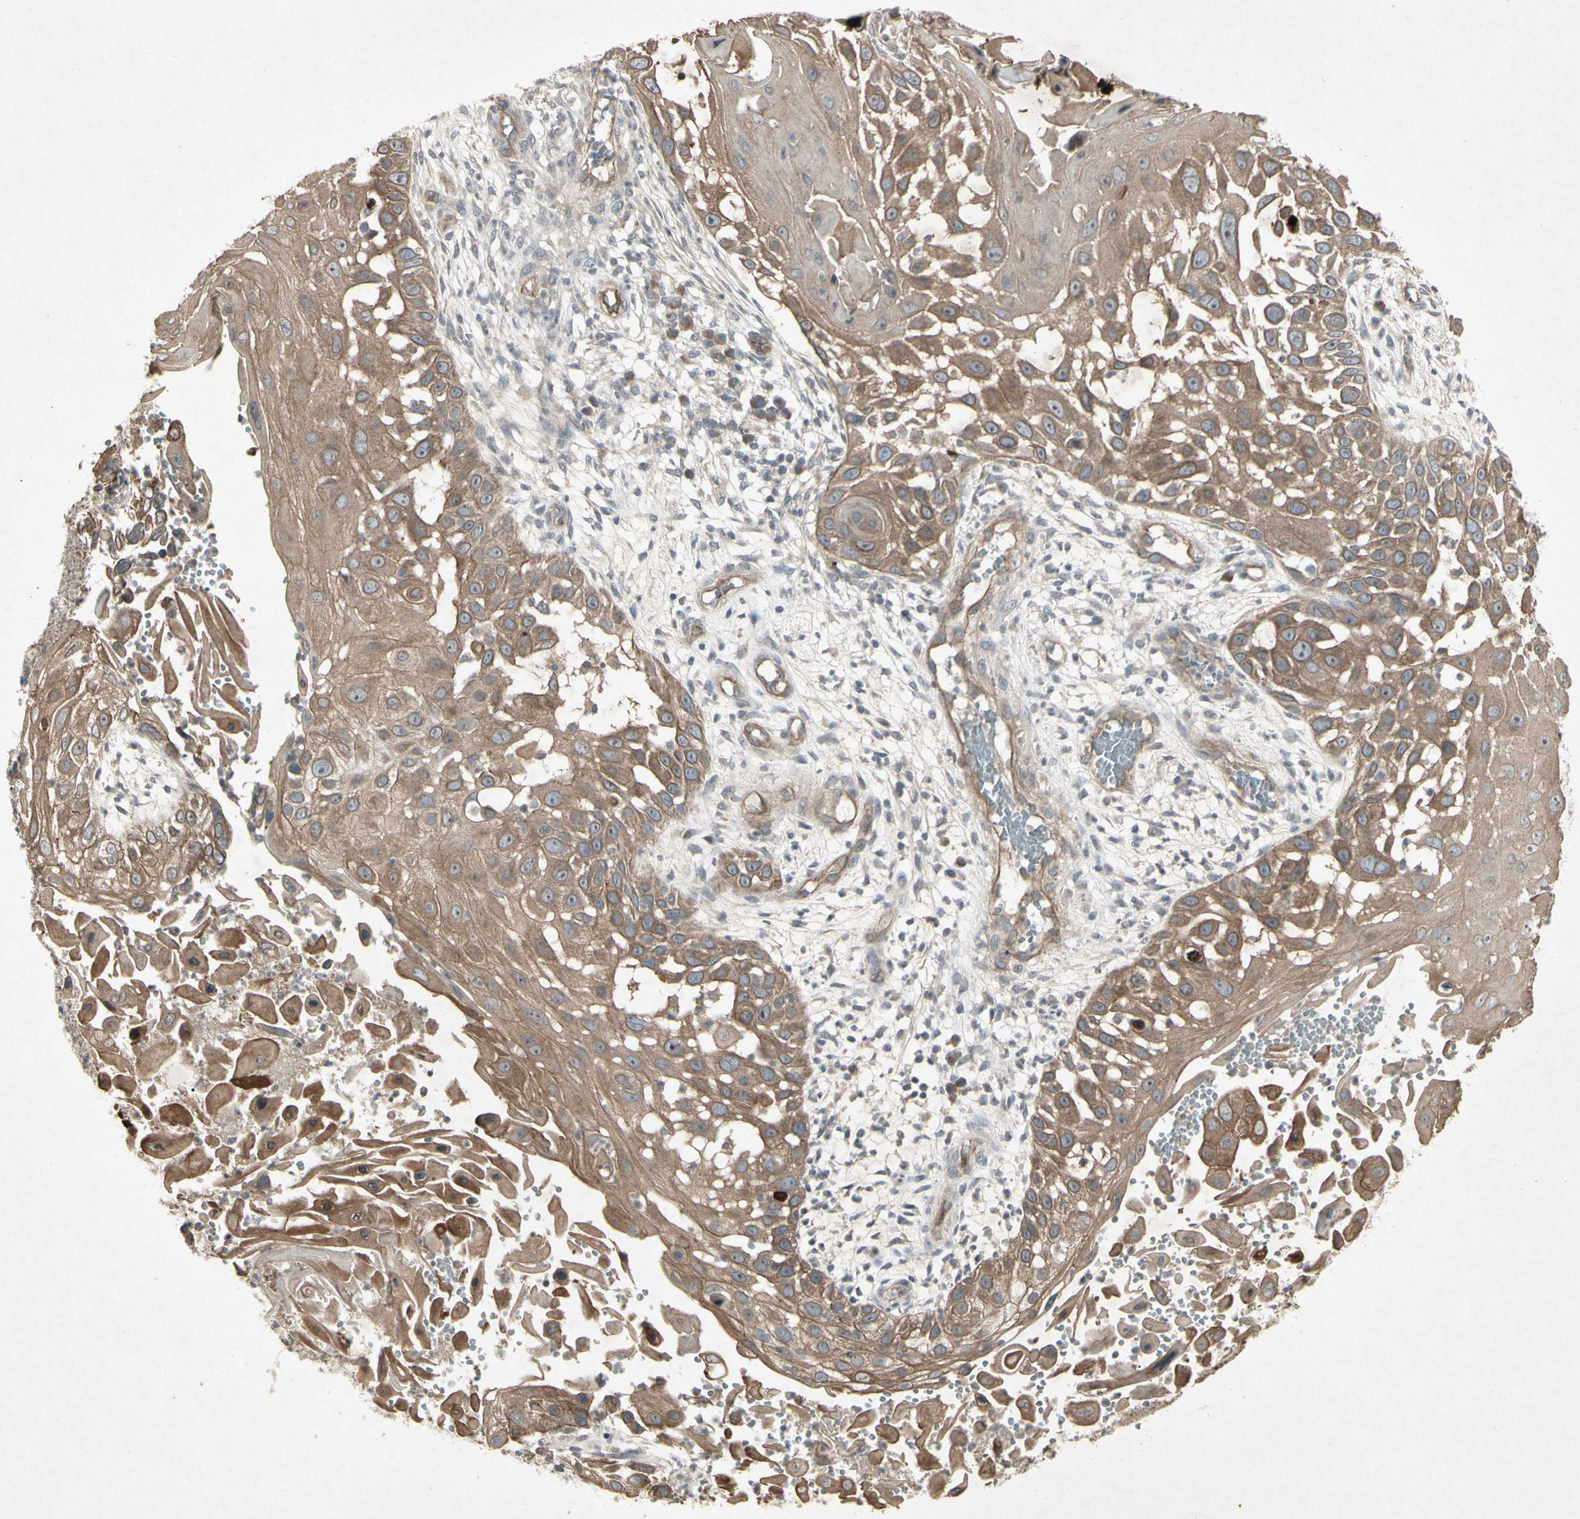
{"staining": {"intensity": "moderate", "quantity": ">75%", "location": "cytoplasmic/membranous"}, "tissue": "skin cancer", "cell_type": "Tumor cells", "image_type": "cancer", "snomed": [{"axis": "morphology", "description": "Squamous cell carcinoma, NOS"}, {"axis": "topography", "description": "Skin"}], "caption": "Immunohistochemical staining of human squamous cell carcinoma (skin) reveals medium levels of moderate cytoplasmic/membranous protein expression in about >75% of tumor cells.", "gene": "JAG1", "patient": {"sex": "female", "age": 44}}